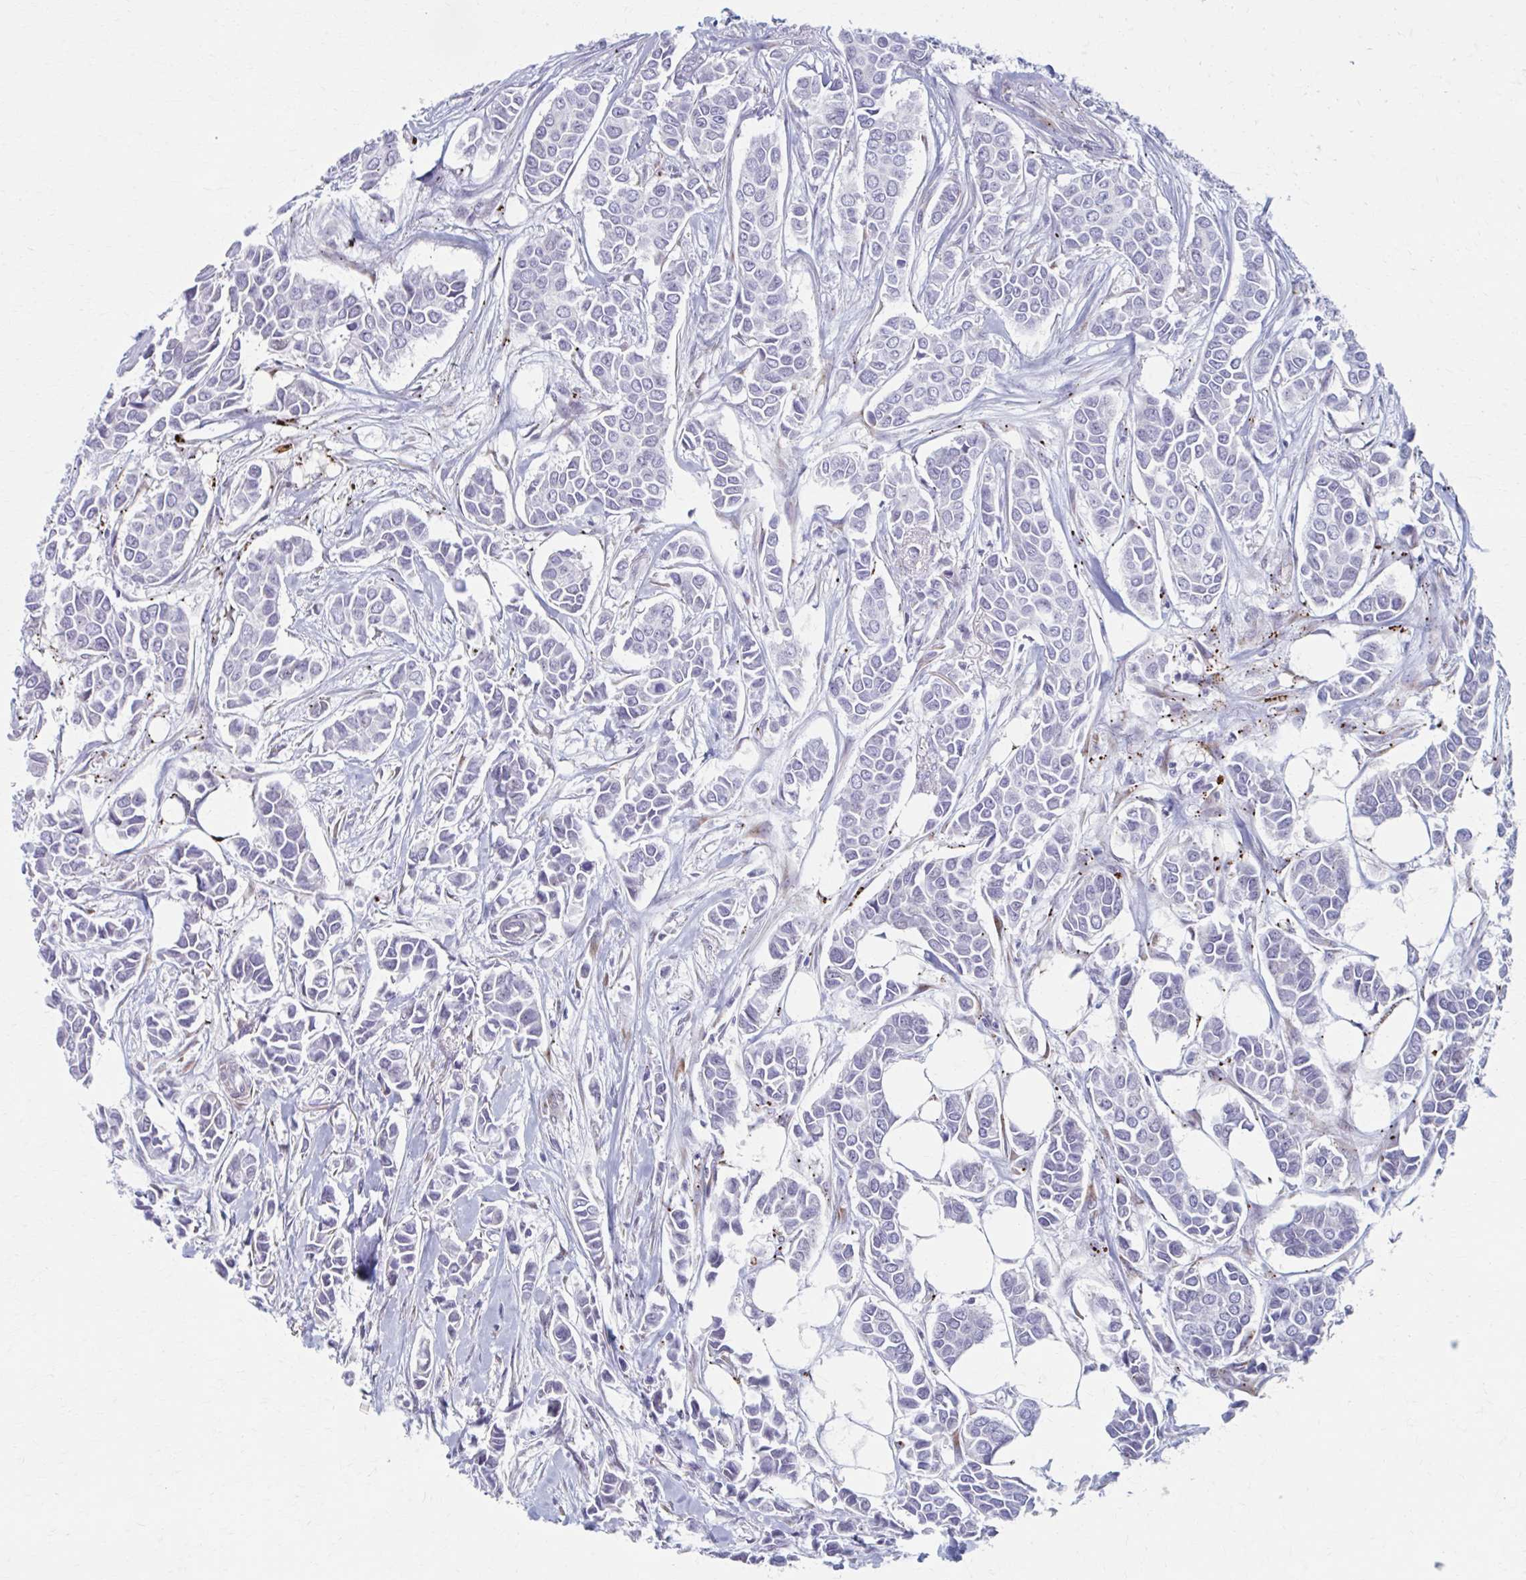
{"staining": {"intensity": "weak", "quantity": "25%-75%", "location": "cytoplasmic/membranous"}, "tissue": "breast cancer", "cell_type": "Tumor cells", "image_type": "cancer", "snomed": [{"axis": "morphology", "description": "Duct carcinoma"}, {"axis": "topography", "description": "Breast"}], "caption": "Breast cancer tissue displays weak cytoplasmic/membranous staining in about 25%-75% of tumor cells", "gene": "OLFM2", "patient": {"sex": "female", "age": 84}}